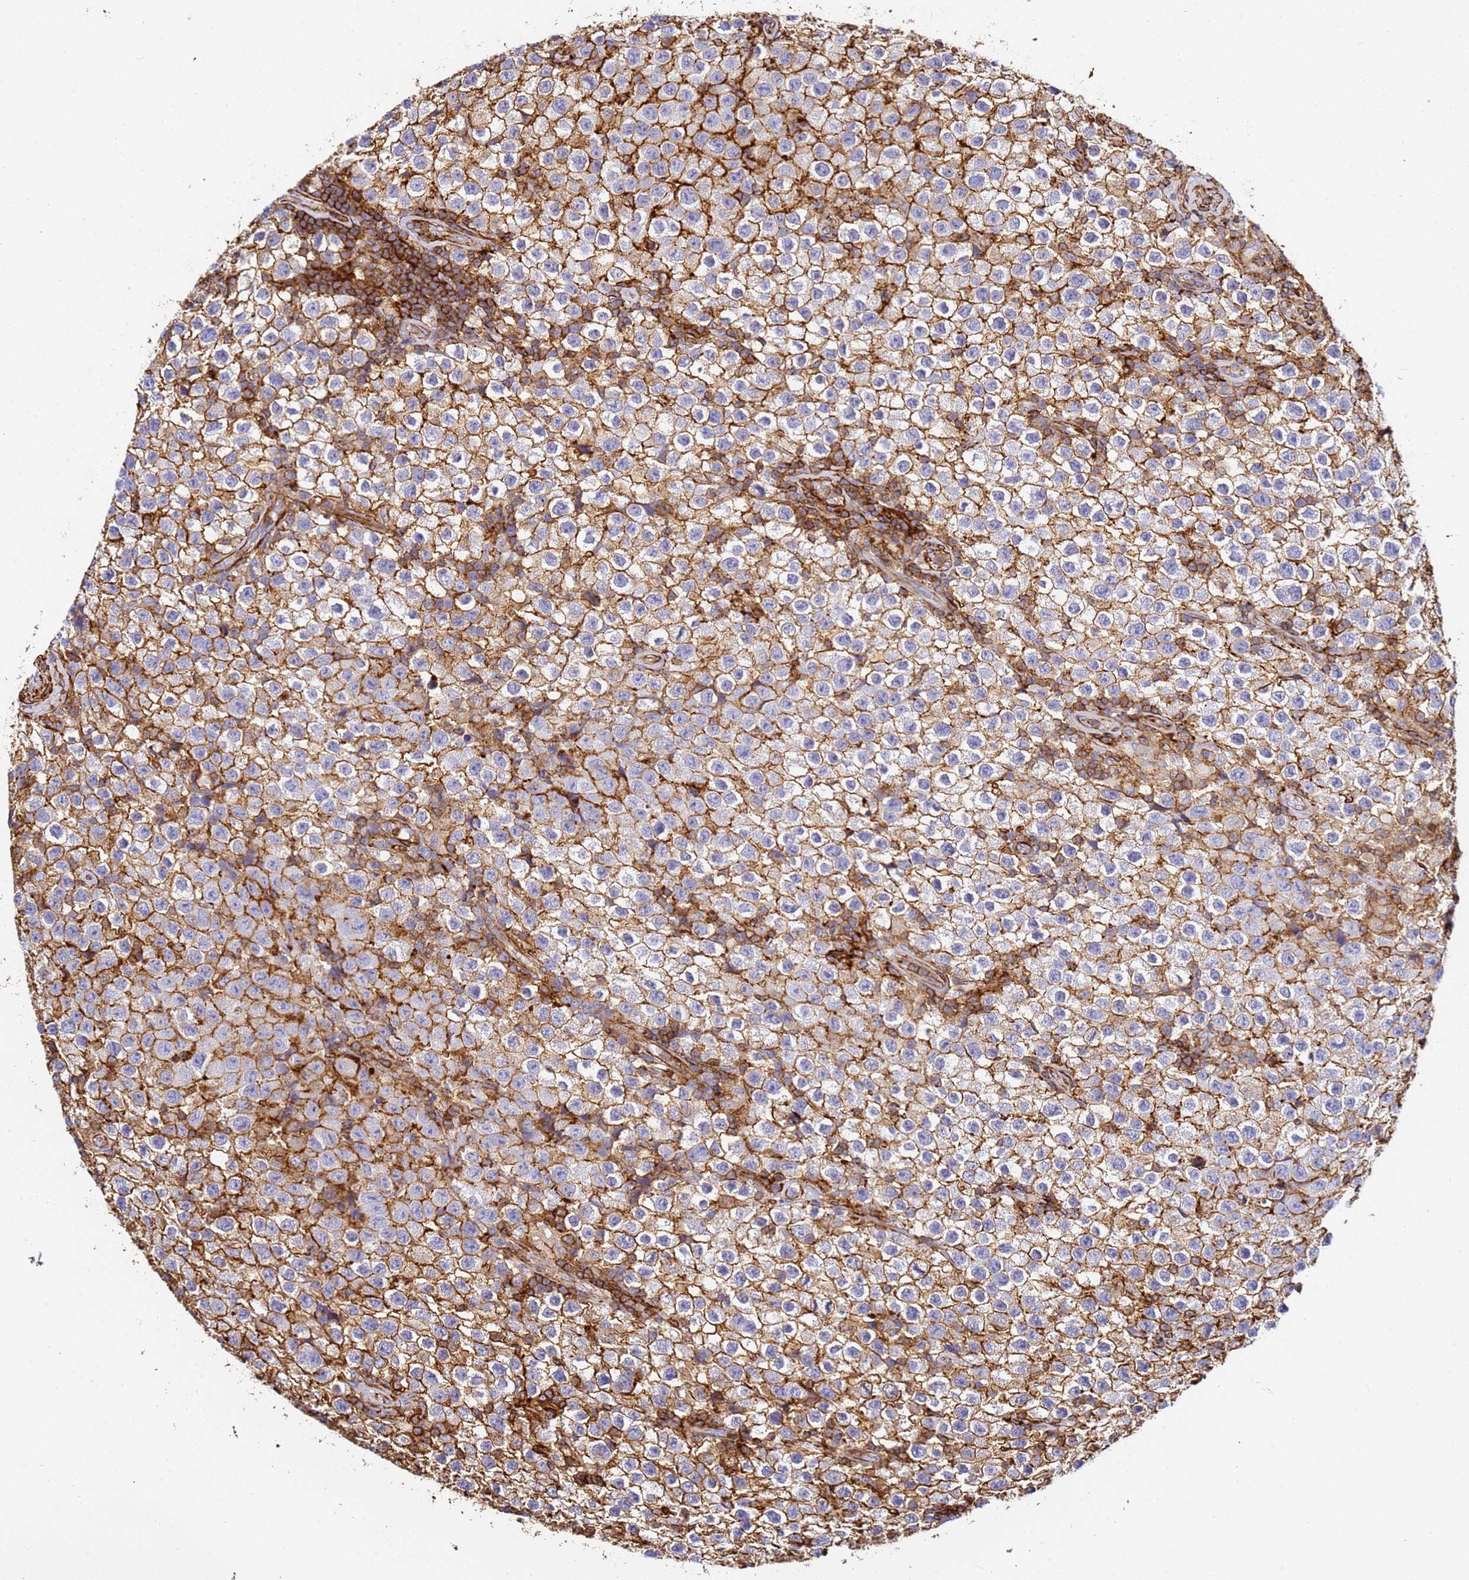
{"staining": {"intensity": "moderate", "quantity": ">75%", "location": "cytoplasmic/membranous"}, "tissue": "testis cancer", "cell_type": "Tumor cells", "image_type": "cancer", "snomed": [{"axis": "morphology", "description": "Seminoma, NOS"}, {"axis": "morphology", "description": "Carcinoma, Embryonal, NOS"}, {"axis": "topography", "description": "Testis"}], "caption": "Immunohistochemical staining of human testis seminoma reveals medium levels of moderate cytoplasmic/membranous protein expression in about >75% of tumor cells.", "gene": "ZNF671", "patient": {"sex": "male", "age": 41}}